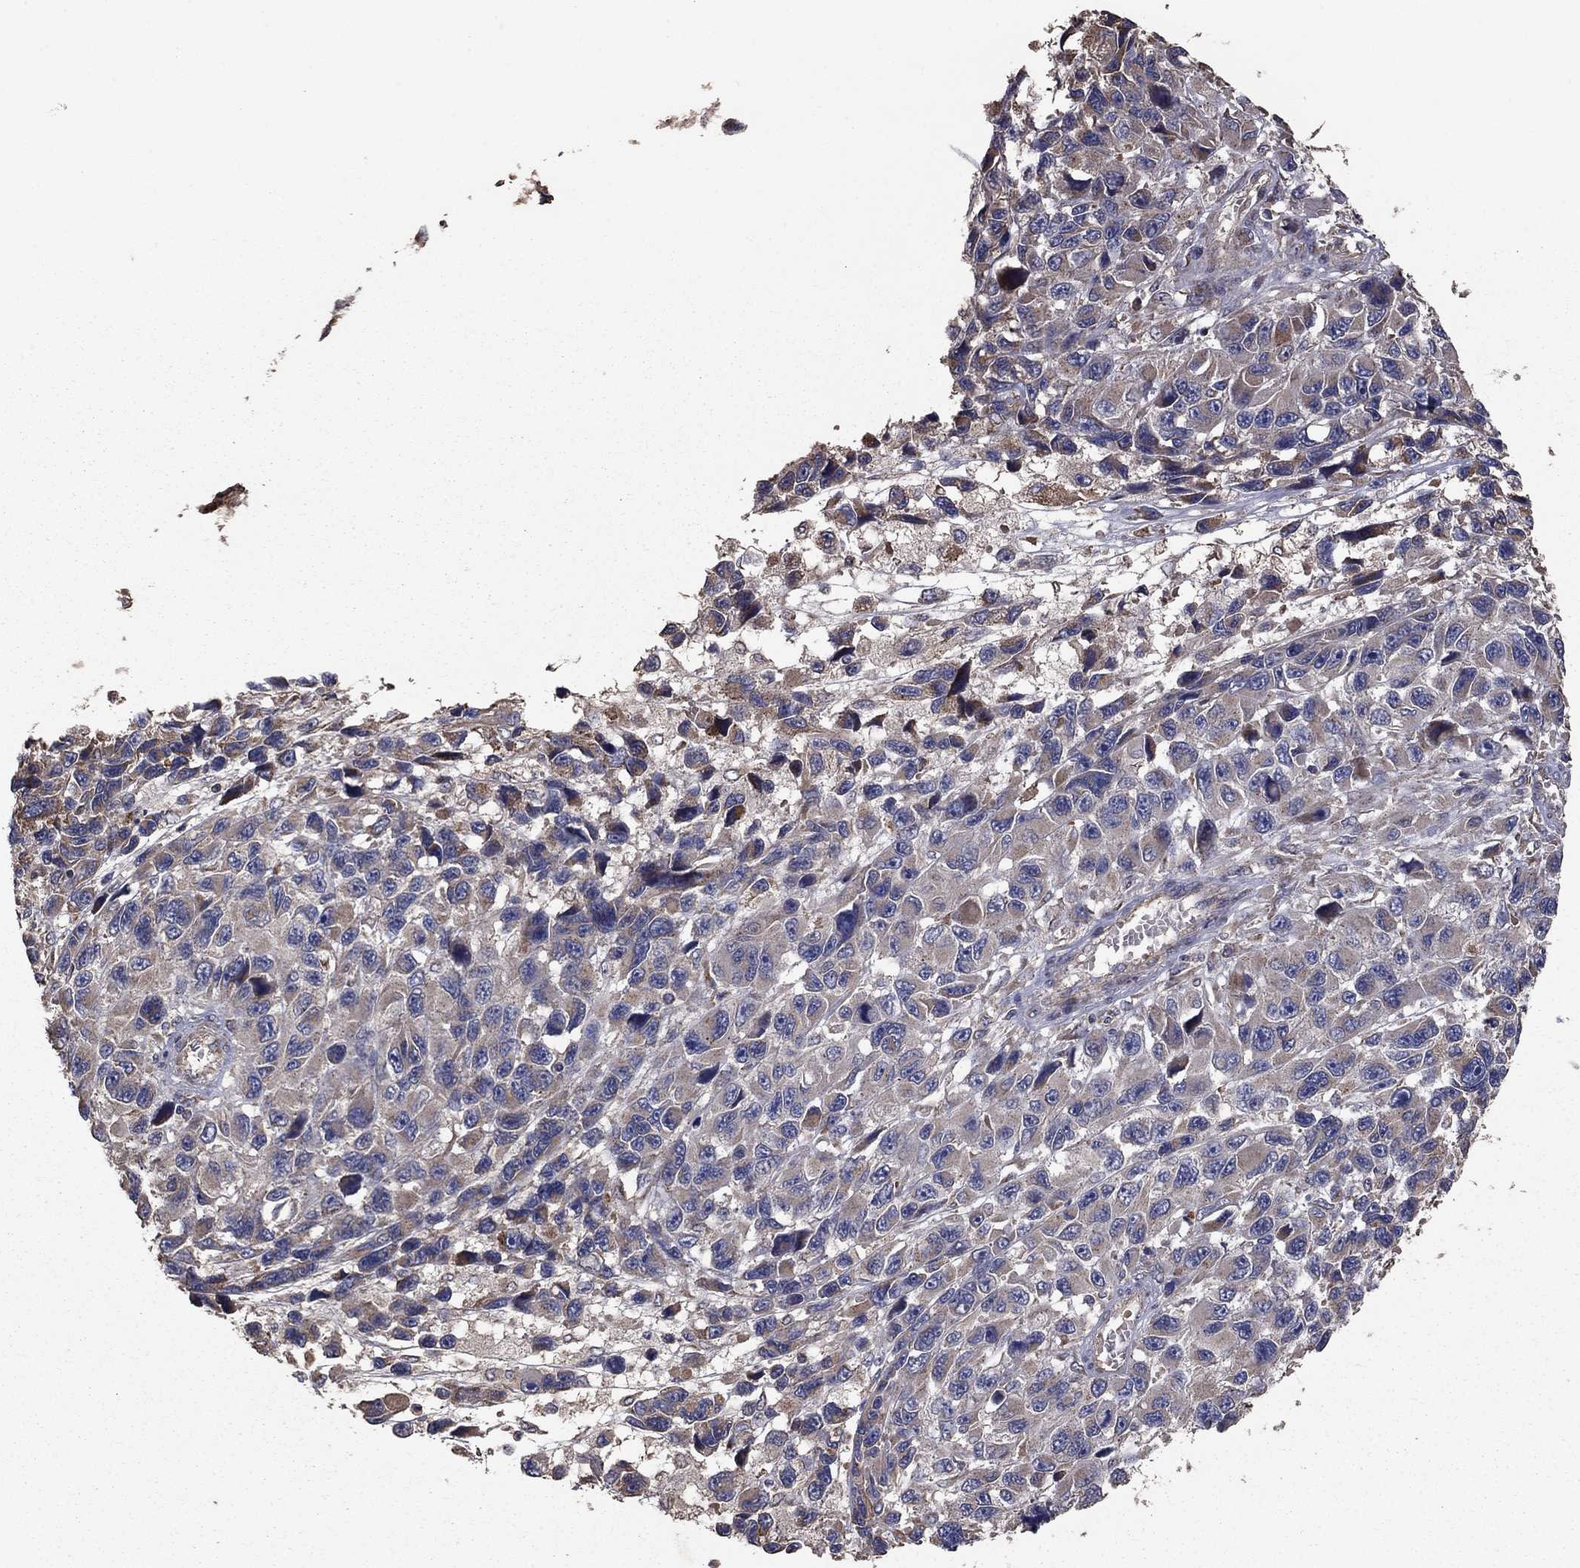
{"staining": {"intensity": "weak", "quantity": "<25%", "location": "cytoplasmic/membranous"}, "tissue": "melanoma", "cell_type": "Tumor cells", "image_type": "cancer", "snomed": [{"axis": "morphology", "description": "Malignant melanoma, NOS"}, {"axis": "topography", "description": "Skin"}], "caption": "Immunohistochemical staining of melanoma displays no significant positivity in tumor cells.", "gene": "FLT4", "patient": {"sex": "male", "age": 53}}